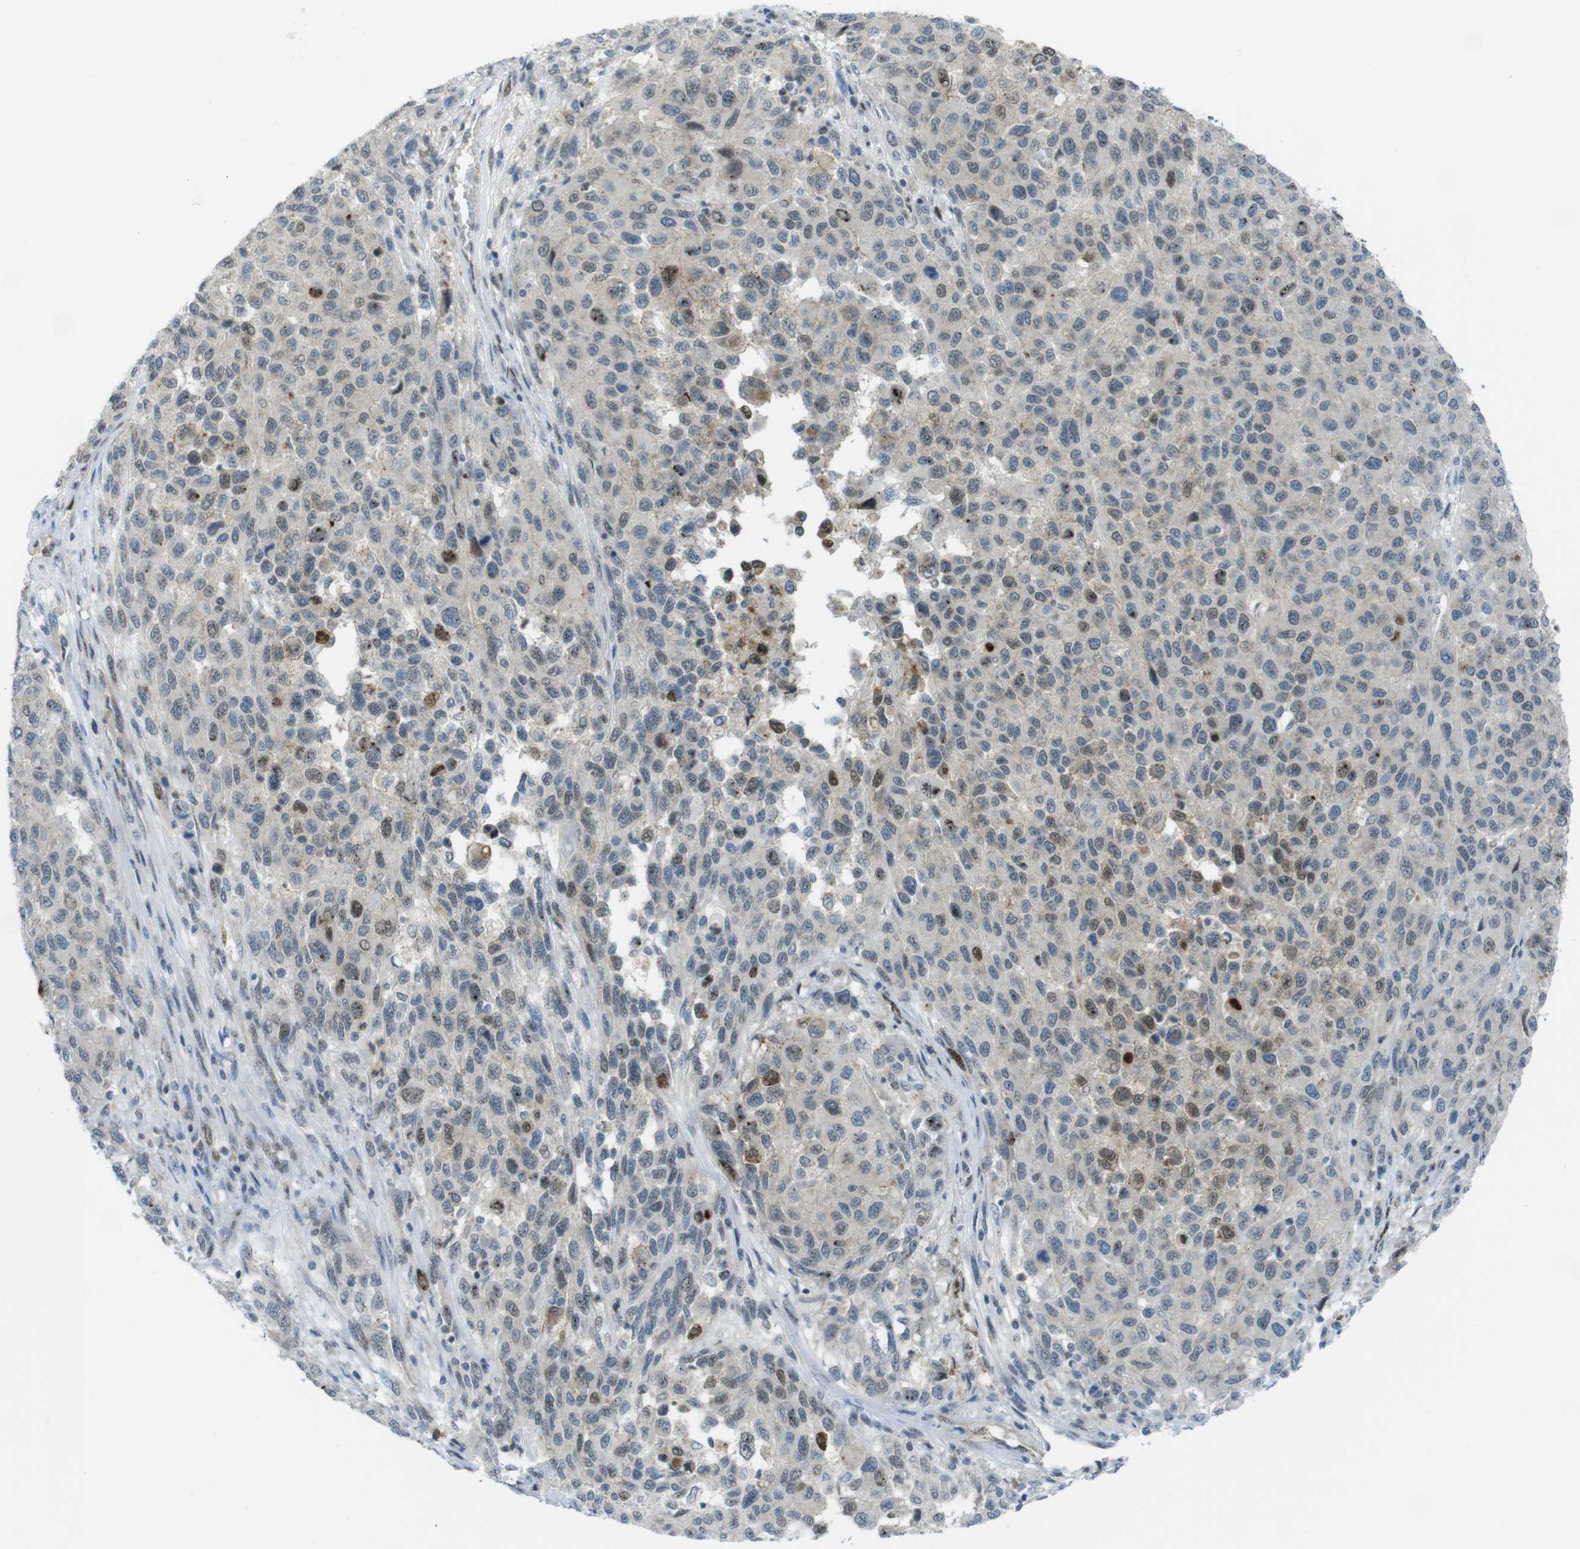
{"staining": {"intensity": "moderate", "quantity": "<25%", "location": "nuclear"}, "tissue": "melanoma", "cell_type": "Tumor cells", "image_type": "cancer", "snomed": [{"axis": "morphology", "description": "Malignant melanoma, Metastatic site"}, {"axis": "topography", "description": "Lymph node"}], "caption": "Immunohistochemical staining of human malignant melanoma (metastatic site) exhibits low levels of moderate nuclear staining in approximately <25% of tumor cells.", "gene": "UBB", "patient": {"sex": "male", "age": 61}}